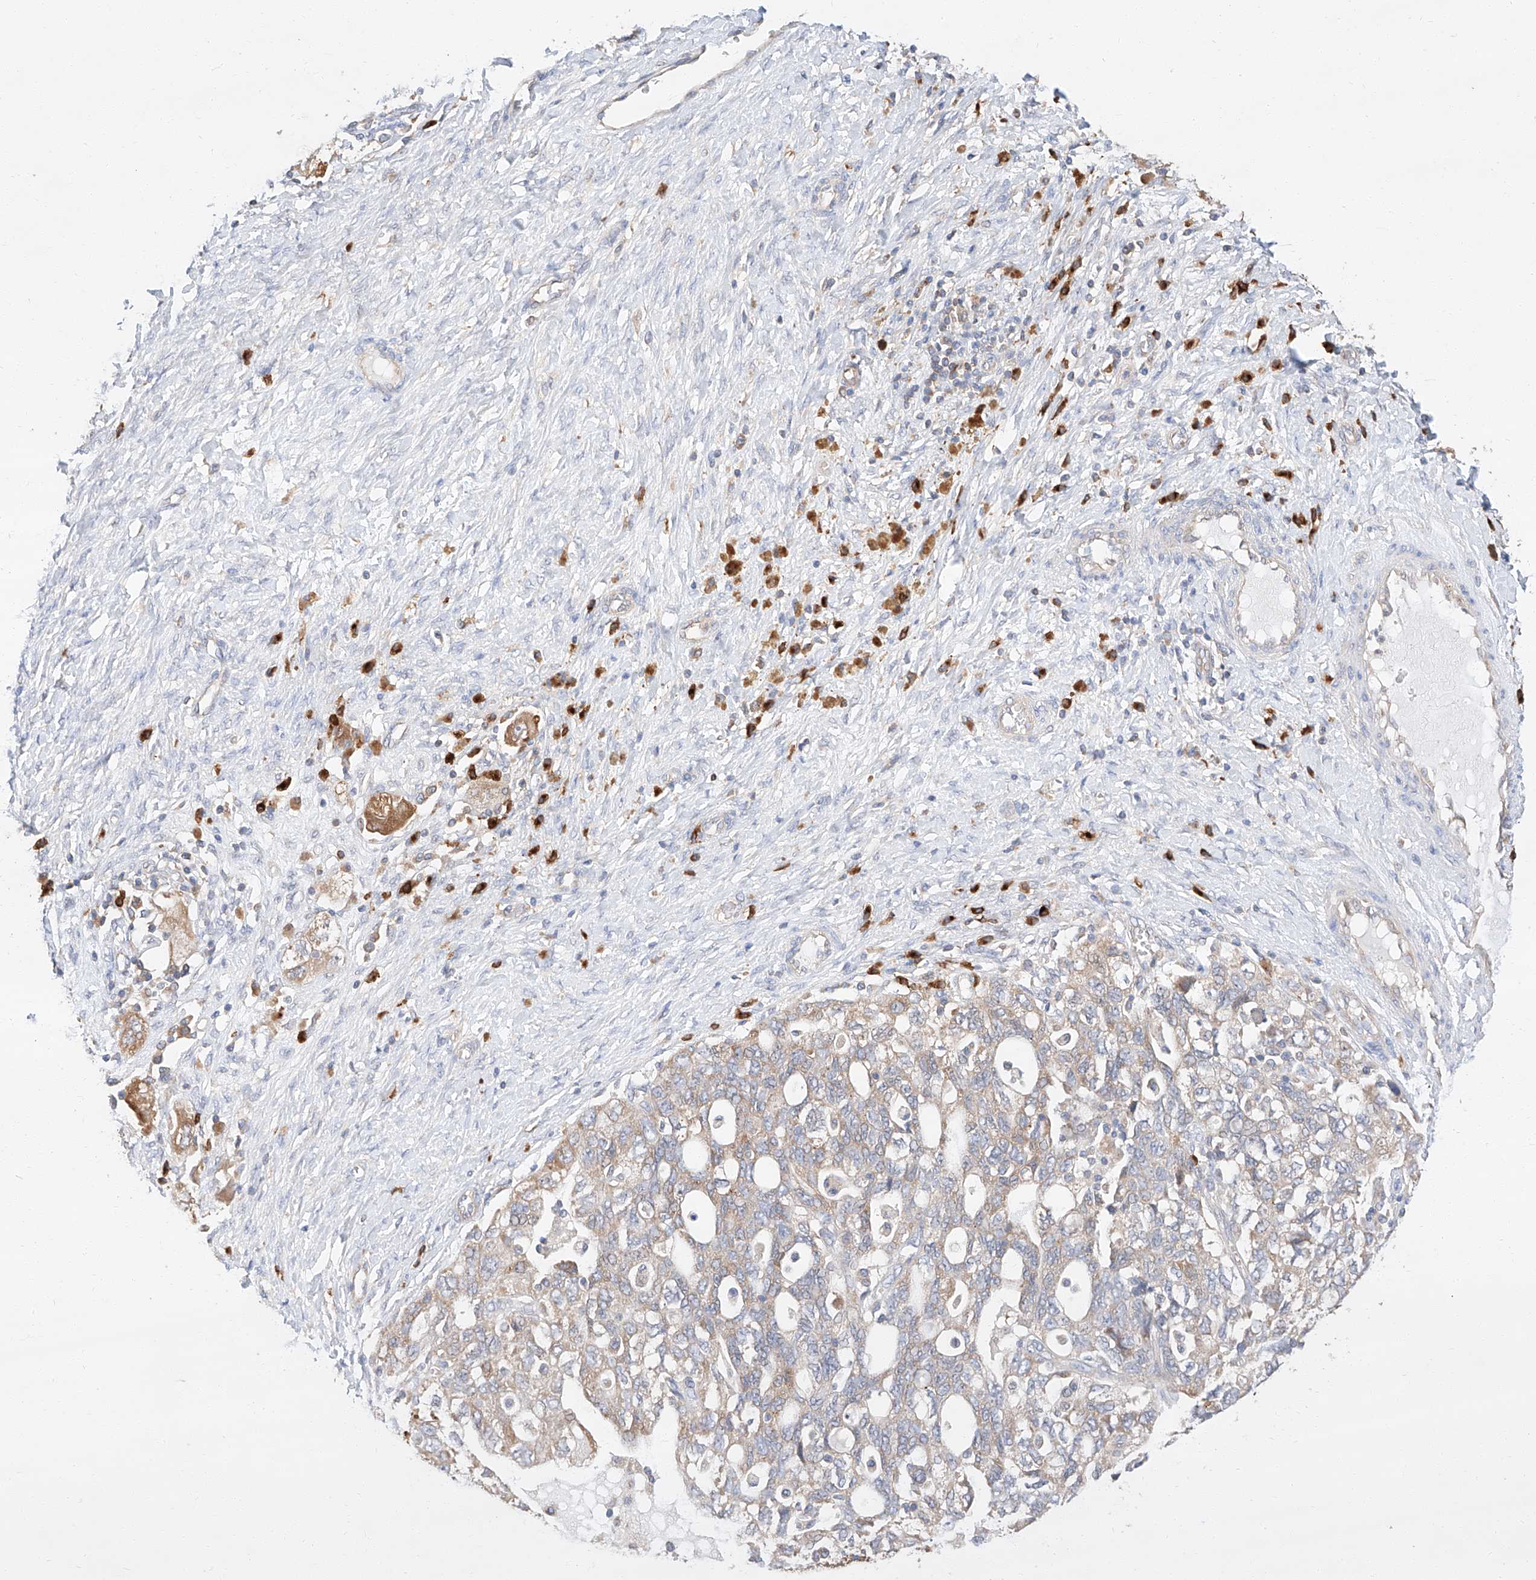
{"staining": {"intensity": "moderate", "quantity": "<25%", "location": "cytoplasmic/membranous"}, "tissue": "ovarian cancer", "cell_type": "Tumor cells", "image_type": "cancer", "snomed": [{"axis": "morphology", "description": "Carcinoma, NOS"}, {"axis": "morphology", "description": "Cystadenocarcinoma, serous, NOS"}, {"axis": "topography", "description": "Ovary"}], "caption": "Immunohistochemistry (IHC) (DAB (3,3'-diaminobenzidine)) staining of ovarian cancer exhibits moderate cytoplasmic/membranous protein positivity in approximately <25% of tumor cells. (Brightfield microscopy of DAB IHC at high magnification).", "gene": "GLMN", "patient": {"sex": "female", "age": 69}}